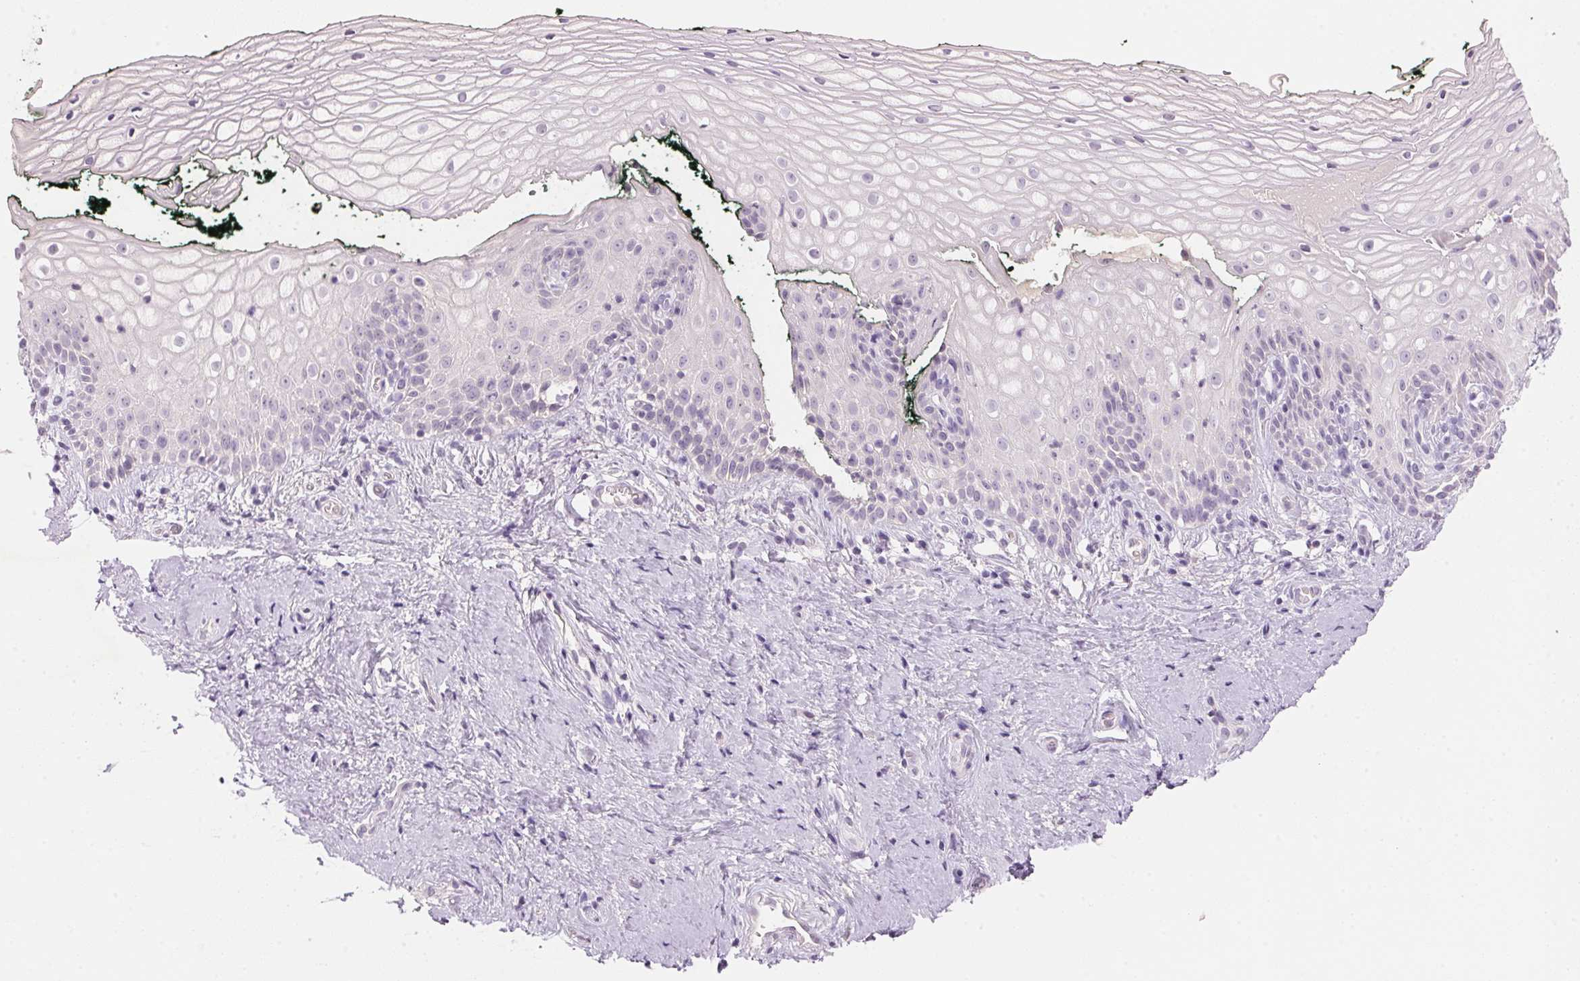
{"staining": {"intensity": "negative", "quantity": "none", "location": "none"}, "tissue": "vagina", "cell_type": "Squamous epithelial cells", "image_type": "normal", "snomed": [{"axis": "morphology", "description": "Normal tissue, NOS"}, {"axis": "topography", "description": "Vagina"}], "caption": "Vagina stained for a protein using immunohistochemistry (IHC) shows no staining squamous epithelial cells.", "gene": "CYP11B1", "patient": {"sex": "female", "age": 47}}